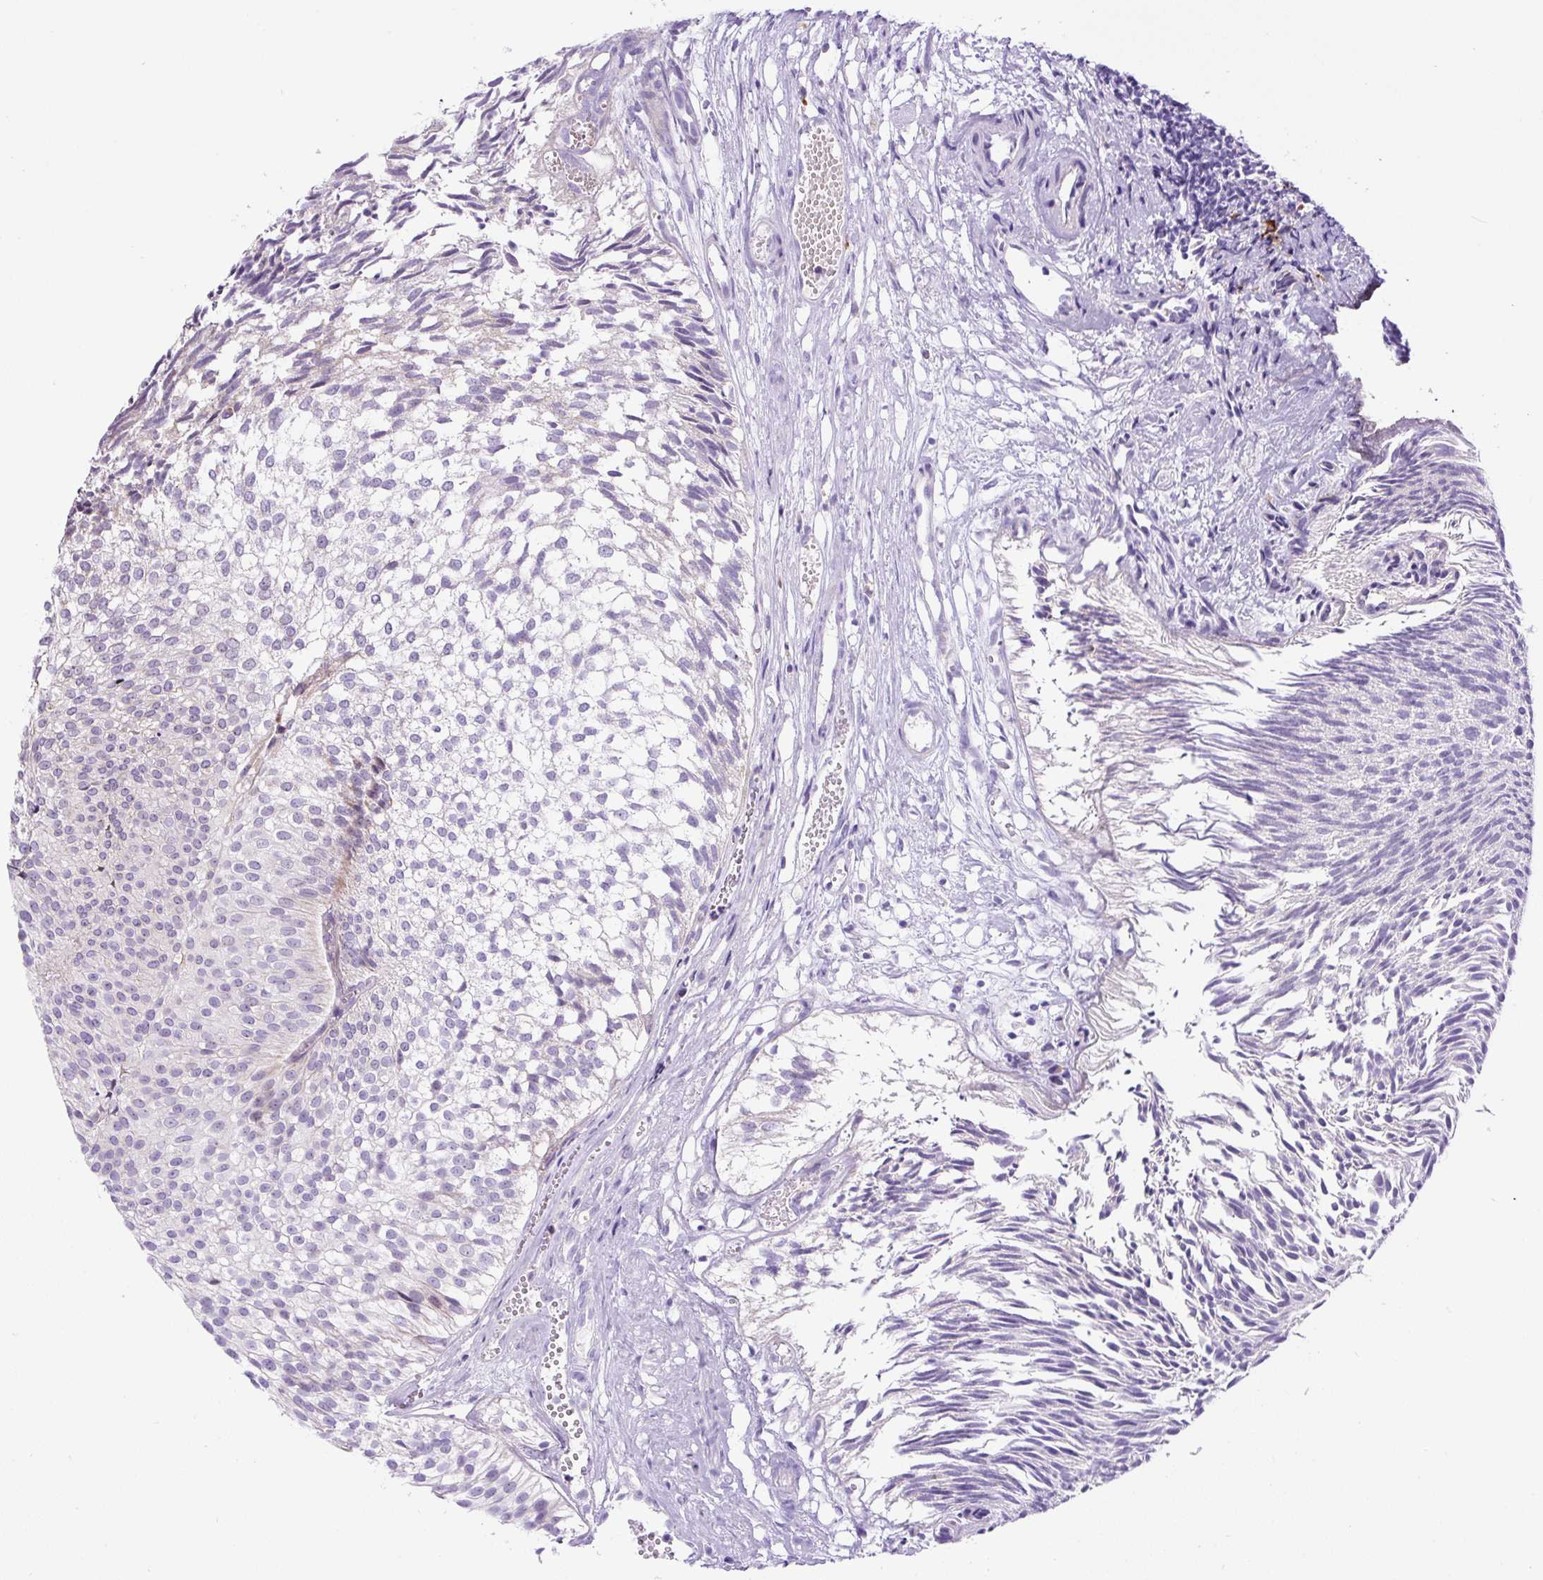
{"staining": {"intensity": "negative", "quantity": "none", "location": "none"}, "tissue": "urothelial cancer", "cell_type": "Tumor cells", "image_type": "cancer", "snomed": [{"axis": "morphology", "description": "Urothelial carcinoma, Low grade"}, {"axis": "topography", "description": "Urinary bladder"}], "caption": "This is a histopathology image of IHC staining of urothelial cancer, which shows no staining in tumor cells.", "gene": "ZNF596", "patient": {"sex": "male", "age": 91}}